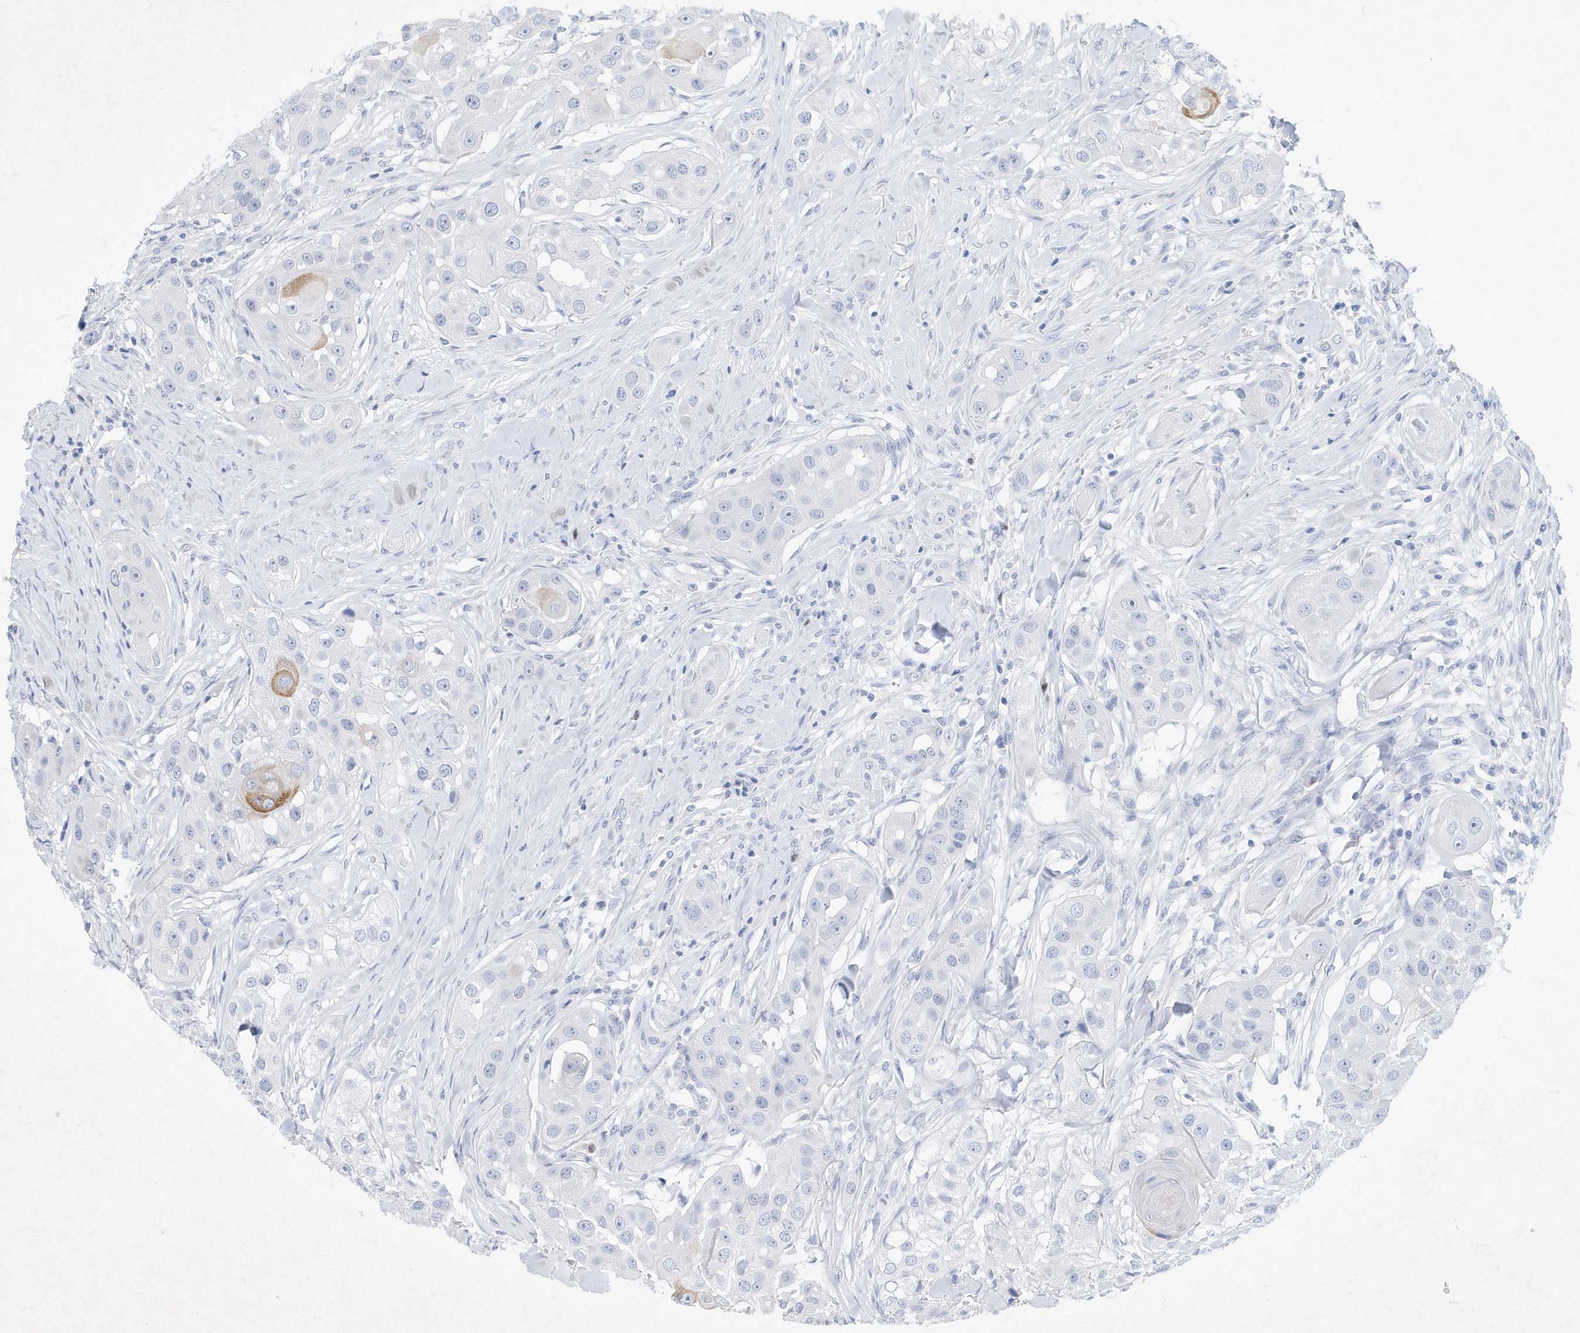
{"staining": {"intensity": "negative", "quantity": "none", "location": "none"}, "tissue": "head and neck cancer", "cell_type": "Tumor cells", "image_type": "cancer", "snomed": [{"axis": "morphology", "description": "Normal tissue, NOS"}, {"axis": "morphology", "description": "Squamous cell carcinoma, NOS"}, {"axis": "topography", "description": "Skeletal muscle"}, {"axis": "topography", "description": "Head-Neck"}], "caption": "Protein analysis of head and neck cancer reveals no significant expression in tumor cells.", "gene": "BHLHA15", "patient": {"sex": "male", "age": 51}}